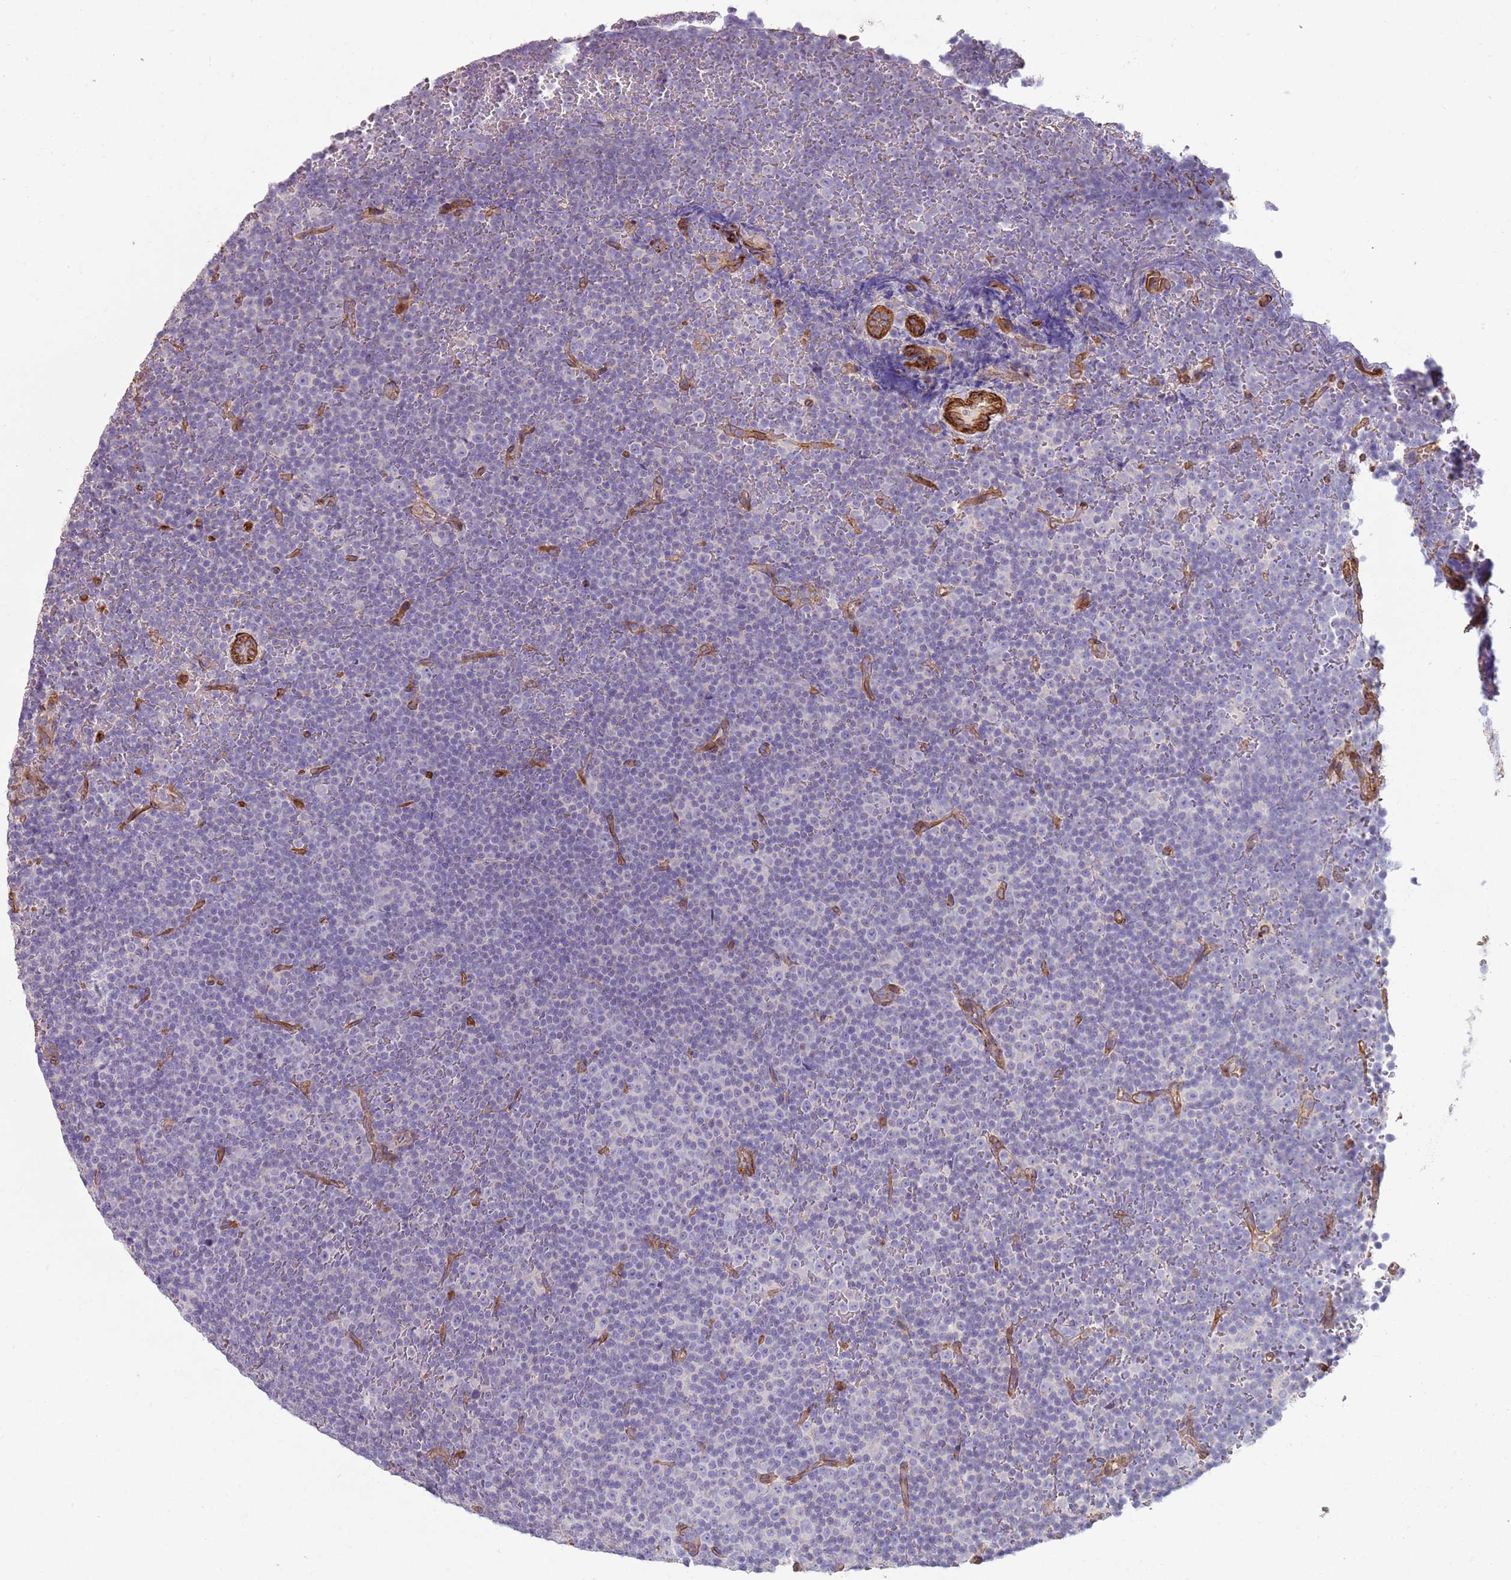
{"staining": {"intensity": "negative", "quantity": "none", "location": "none"}, "tissue": "lymphoma", "cell_type": "Tumor cells", "image_type": "cancer", "snomed": [{"axis": "morphology", "description": "Malignant lymphoma, non-Hodgkin's type, Low grade"}, {"axis": "topography", "description": "Lymph node"}], "caption": "Immunohistochemistry (IHC) histopathology image of neoplastic tissue: human lymphoma stained with DAB (3,3'-diaminobenzidine) reveals no significant protein positivity in tumor cells. Brightfield microscopy of IHC stained with DAB (brown) and hematoxylin (blue), captured at high magnification.", "gene": "PHLPP2", "patient": {"sex": "female", "age": 67}}